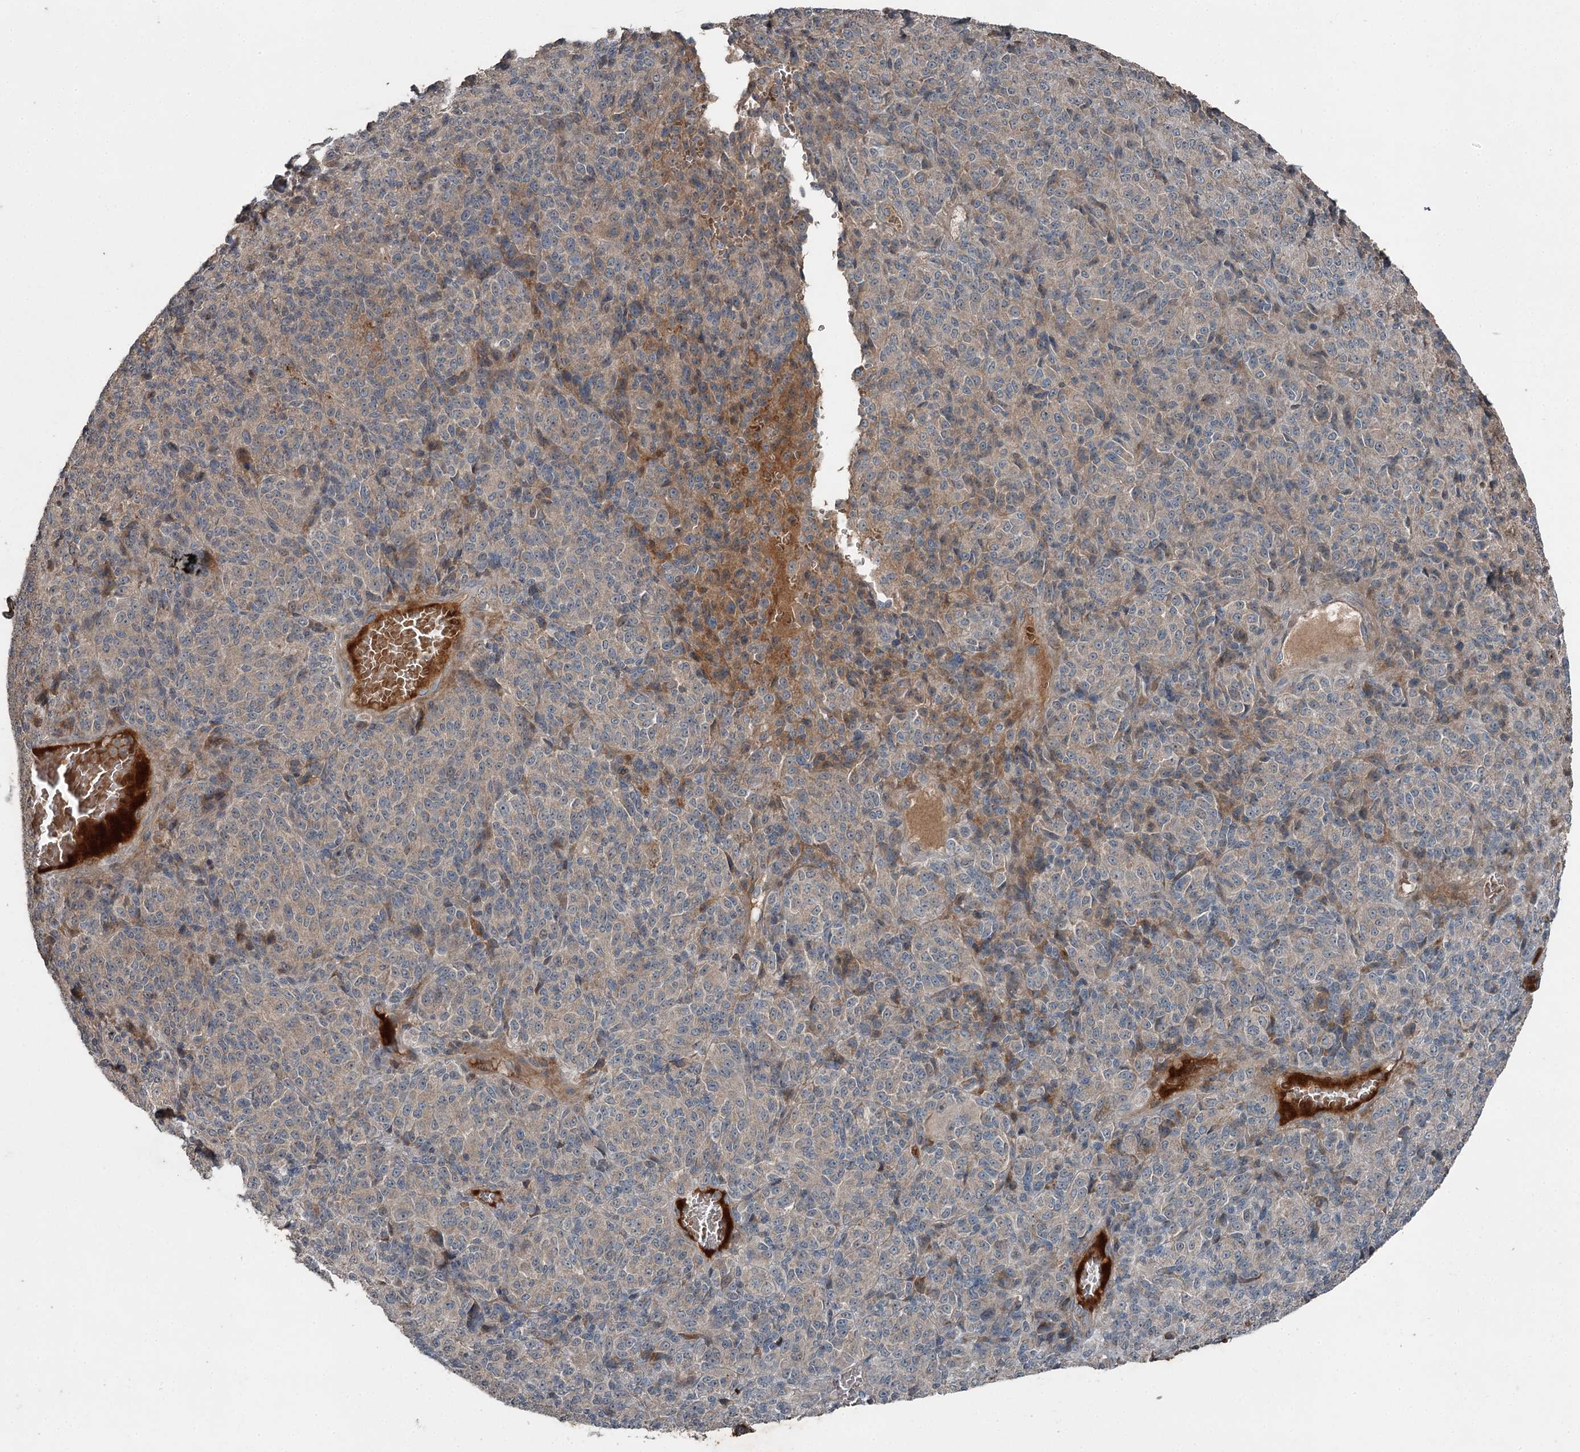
{"staining": {"intensity": "negative", "quantity": "none", "location": "none"}, "tissue": "melanoma", "cell_type": "Tumor cells", "image_type": "cancer", "snomed": [{"axis": "morphology", "description": "Malignant melanoma, Metastatic site"}, {"axis": "topography", "description": "Brain"}], "caption": "This micrograph is of malignant melanoma (metastatic site) stained with IHC to label a protein in brown with the nuclei are counter-stained blue. There is no expression in tumor cells.", "gene": "SLC39A8", "patient": {"sex": "female", "age": 56}}